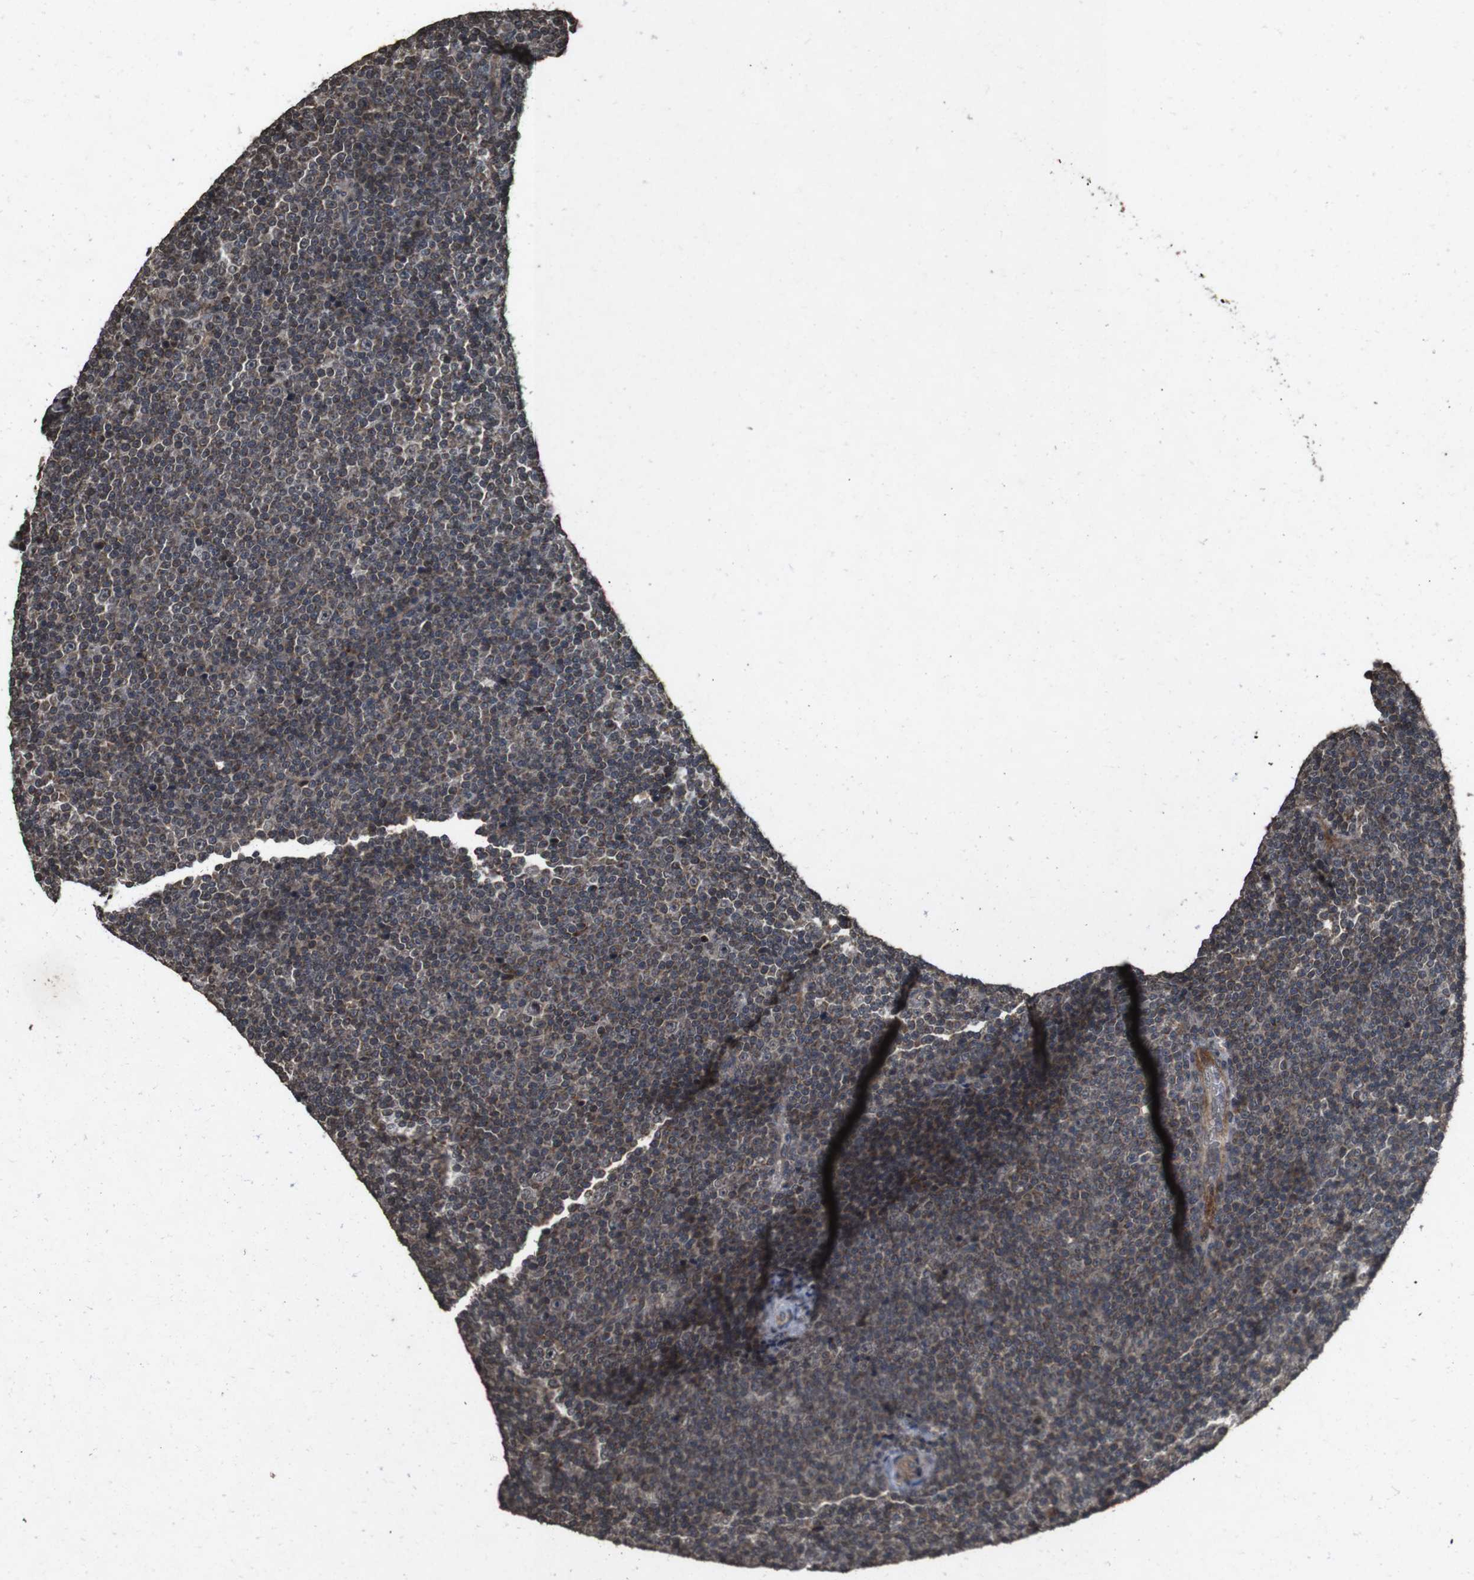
{"staining": {"intensity": "weak", "quantity": "25%-75%", "location": "cytoplasmic/membranous"}, "tissue": "lymphoma", "cell_type": "Tumor cells", "image_type": "cancer", "snomed": [{"axis": "morphology", "description": "Malignant lymphoma, non-Hodgkin's type, Low grade"}, {"axis": "topography", "description": "Lymph node"}], "caption": "Protein staining reveals weak cytoplasmic/membranous expression in about 25%-75% of tumor cells in lymphoma.", "gene": "SORL1", "patient": {"sex": "female", "age": 67}}